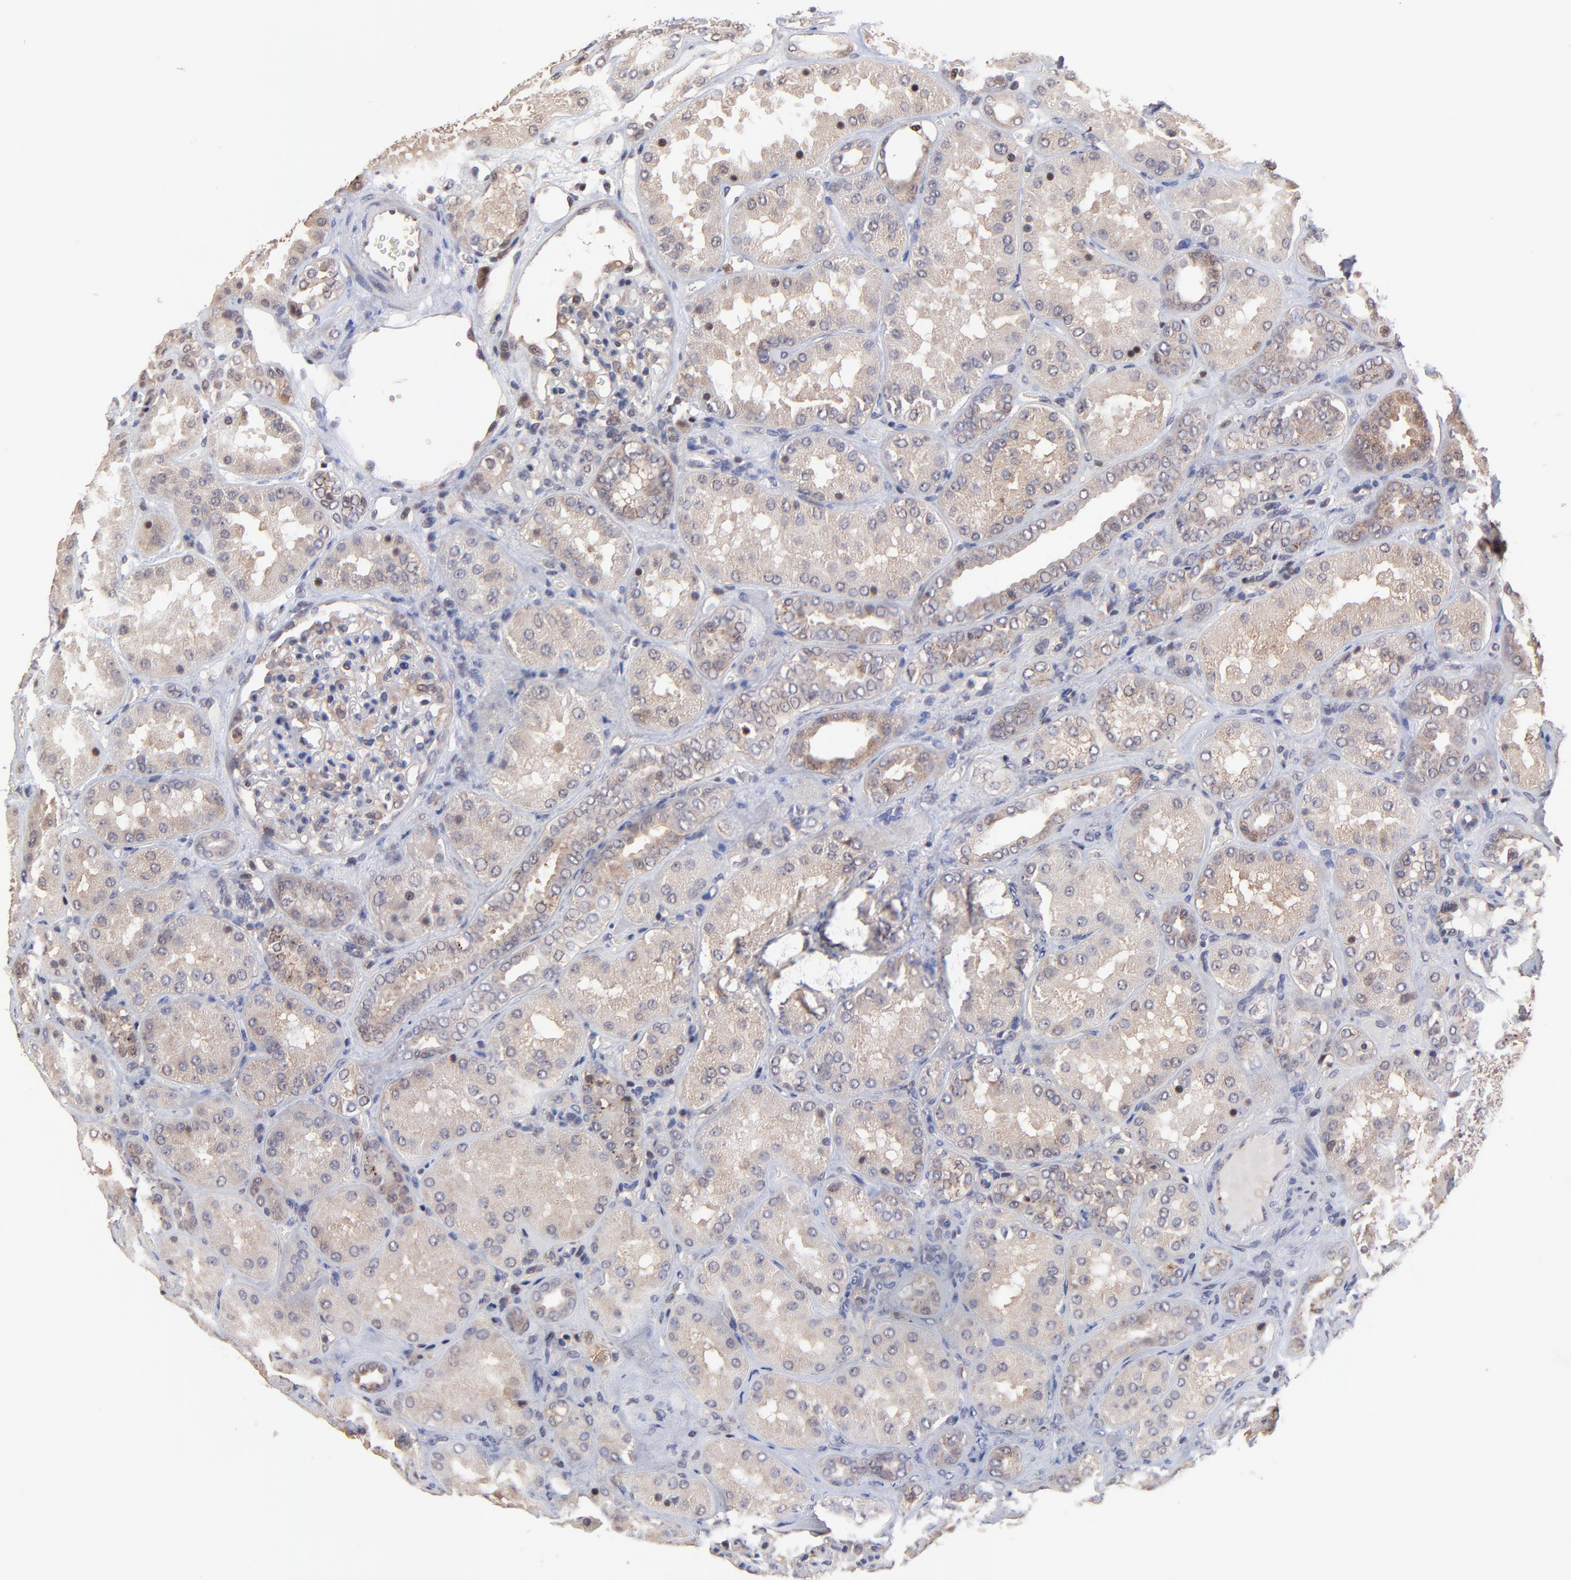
{"staining": {"intensity": "weak", "quantity": "25%-75%", "location": "cytoplasmic/membranous"}, "tissue": "kidney", "cell_type": "Cells in glomeruli", "image_type": "normal", "snomed": [{"axis": "morphology", "description": "Normal tissue, NOS"}, {"axis": "topography", "description": "Kidney"}], "caption": "IHC of normal human kidney displays low levels of weak cytoplasmic/membranous staining in about 25%-75% of cells in glomeruli.", "gene": "PSMA6", "patient": {"sex": "female", "age": 56}}